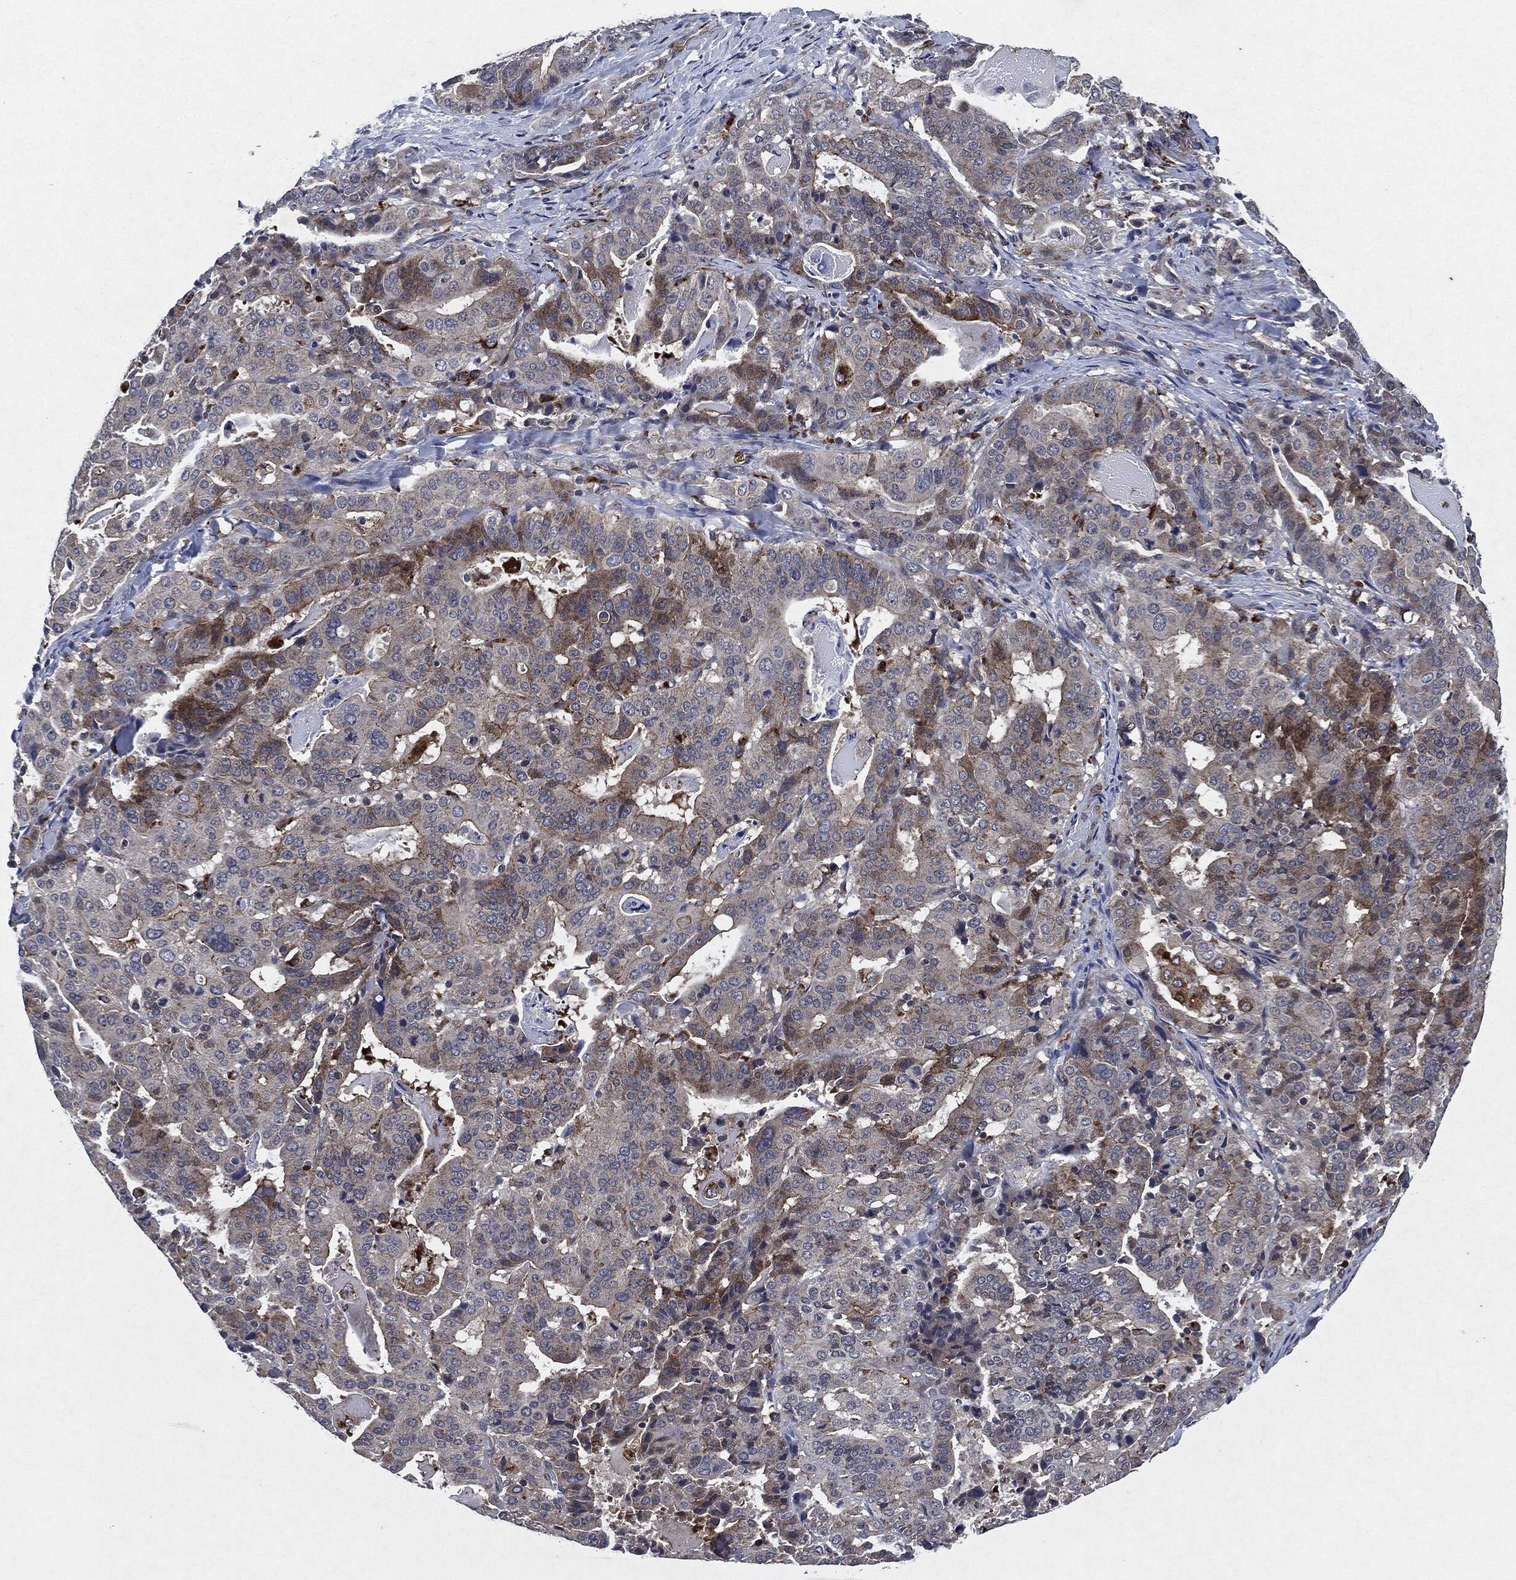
{"staining": {"intensity": "moderate", "quantity": "<25%", "location": "cytoplasmic/membranous"}, "tissue": "stomach cancer", "cell_type": "Tumor cells", "image_type": "cancer", "snomed": [{"axis": "morphology", "description": "Adenocarcinoma, NOS"}, {"axis": "topography", "description": "Stomach"}], "caption": "This micrograph demonstrates immunohistochemistry (IHC) staining of stomach adenocarcinoma, with low moderate cytoplasmic/membranous staining in approximately <25% of tumor cells.", "gene": "SLC31A2", "patient": {"sex": "male", "age": 48}}